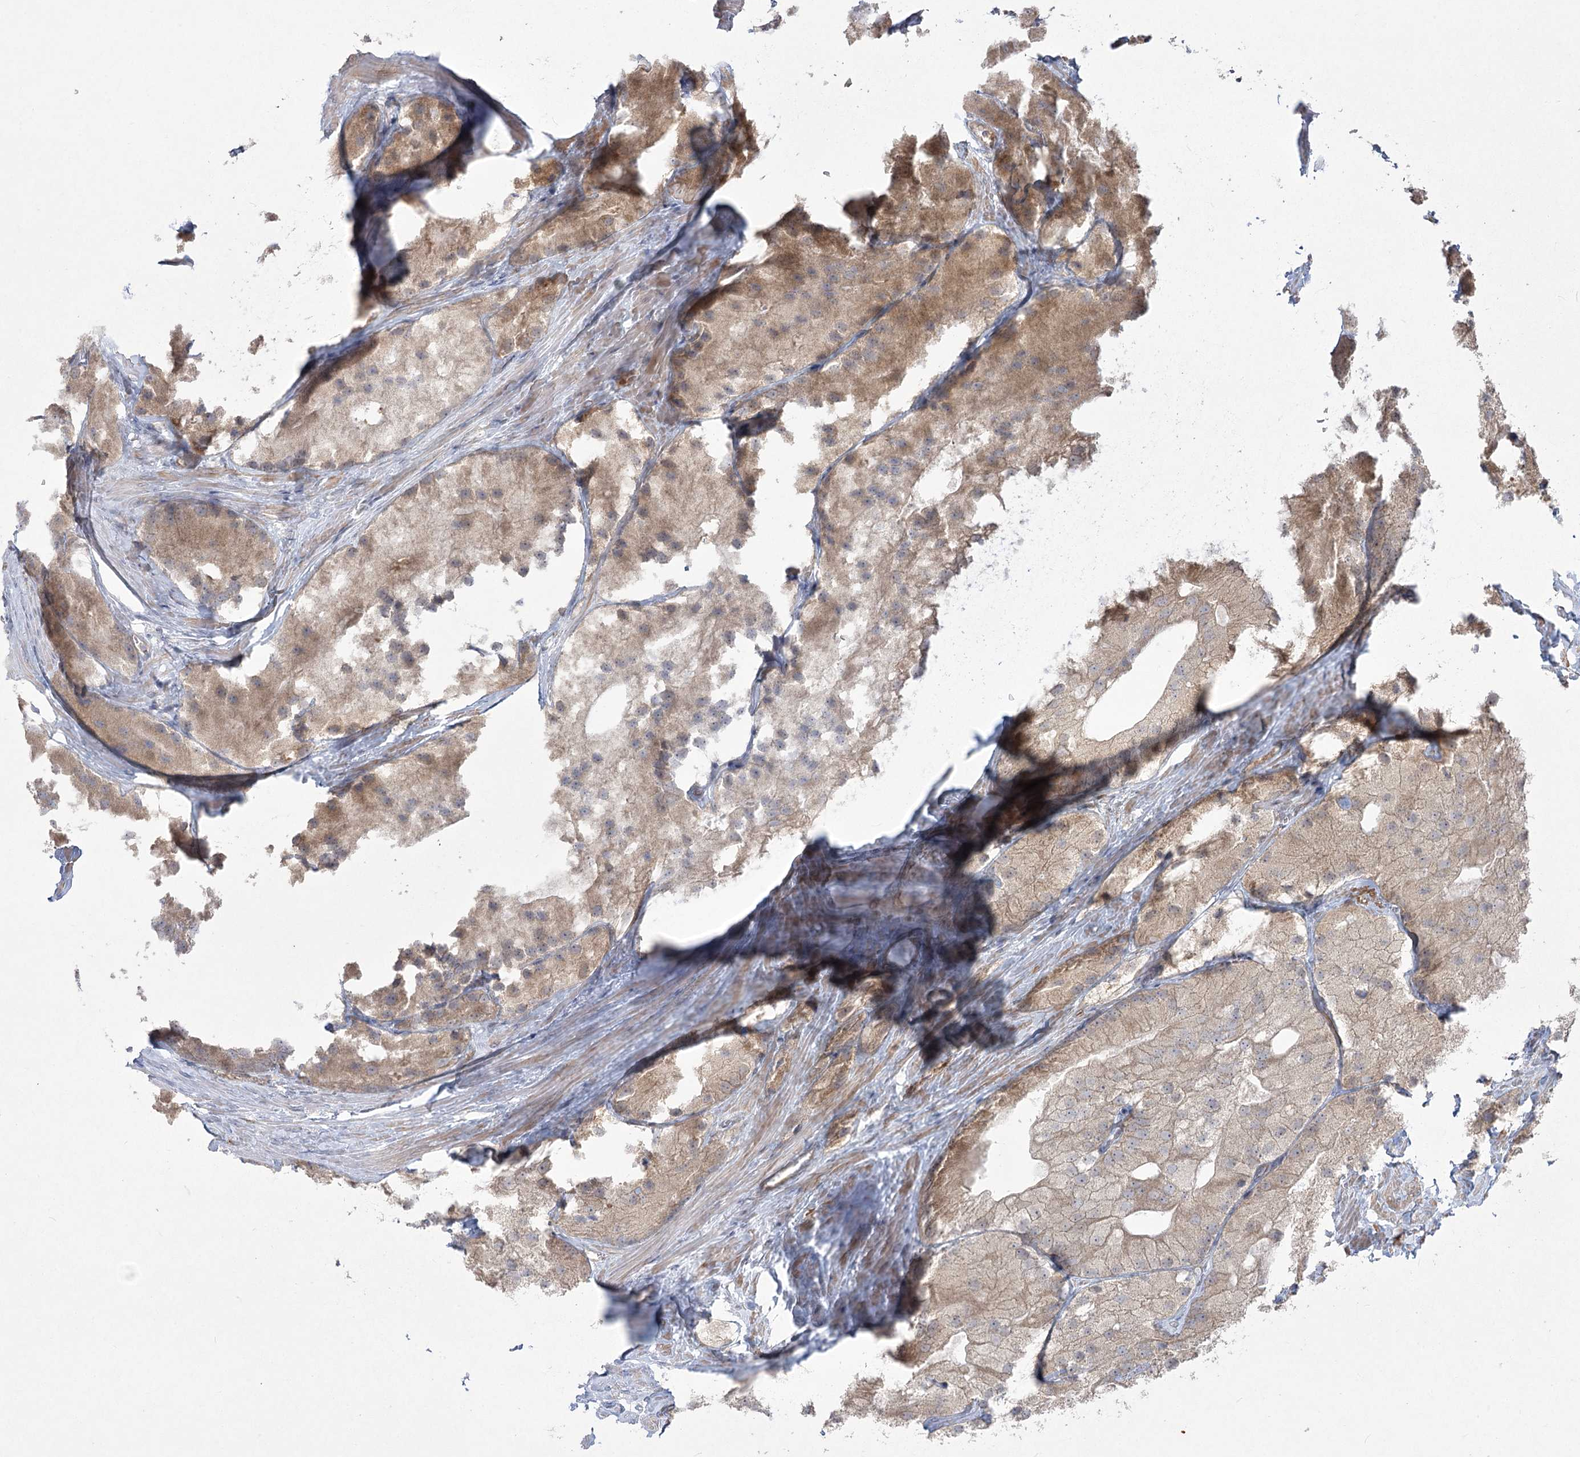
{"staining": {"intensity": "moderate", "quantity": ">75%", "location": "cytoplasmic/membranous"}, "tissue": "prostate cancer", "cell_type": "Tumor cells", "image_type": "cancer", "snomed": [{"axis": "morphology", "description": "Adenocarcinoma, Low grade"}, {"axis": "topography", "description": "Prostate"}], "caption": "Immunohistochemical staining of human prostate cancer displays medium levels of moderate cytoplasmic/membranous protein expression in about >75% of tumor cells.", "gene": "CAMTA1", "patient": {"sex": "male", "age": 69}}